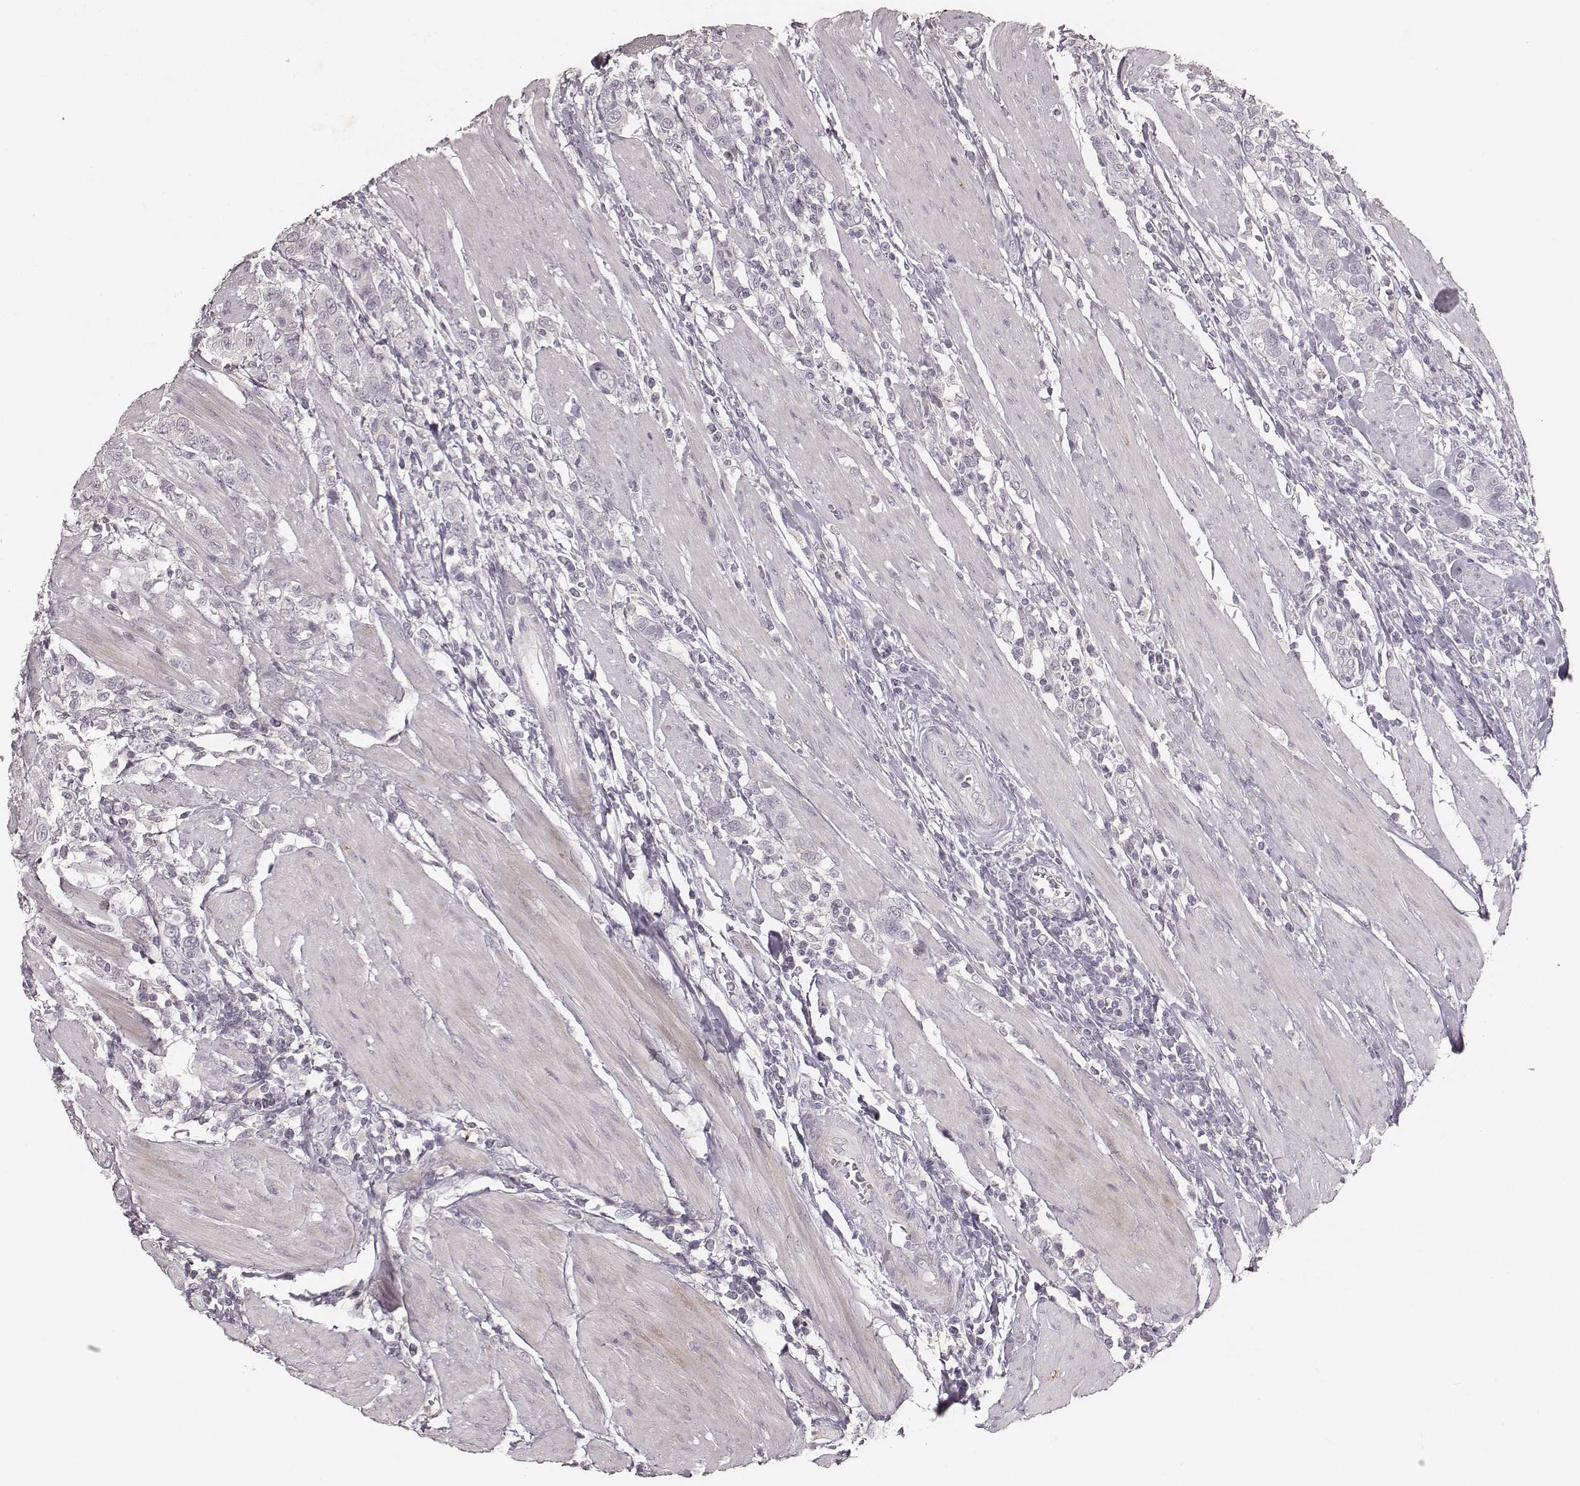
{"staining": {"intensity": "negative", "quantity": "none", "location": "none"}, "tissue": "urothelial cancer", "cell_type": "Tumor cells", "image_type": "cancer", "snomed": [{"axis": "morphology", "description": "Urothelial carcinoma, High grade"}, {"axis": "topography", "description": "Urinary bladder"}], "caption": "Immunohistochemistry of human urothelial carcinoma (high-grade) displays no expression in tumor cells.", "gene": "MADCAM1", "patient": {"sex": "female", "age": 58}}